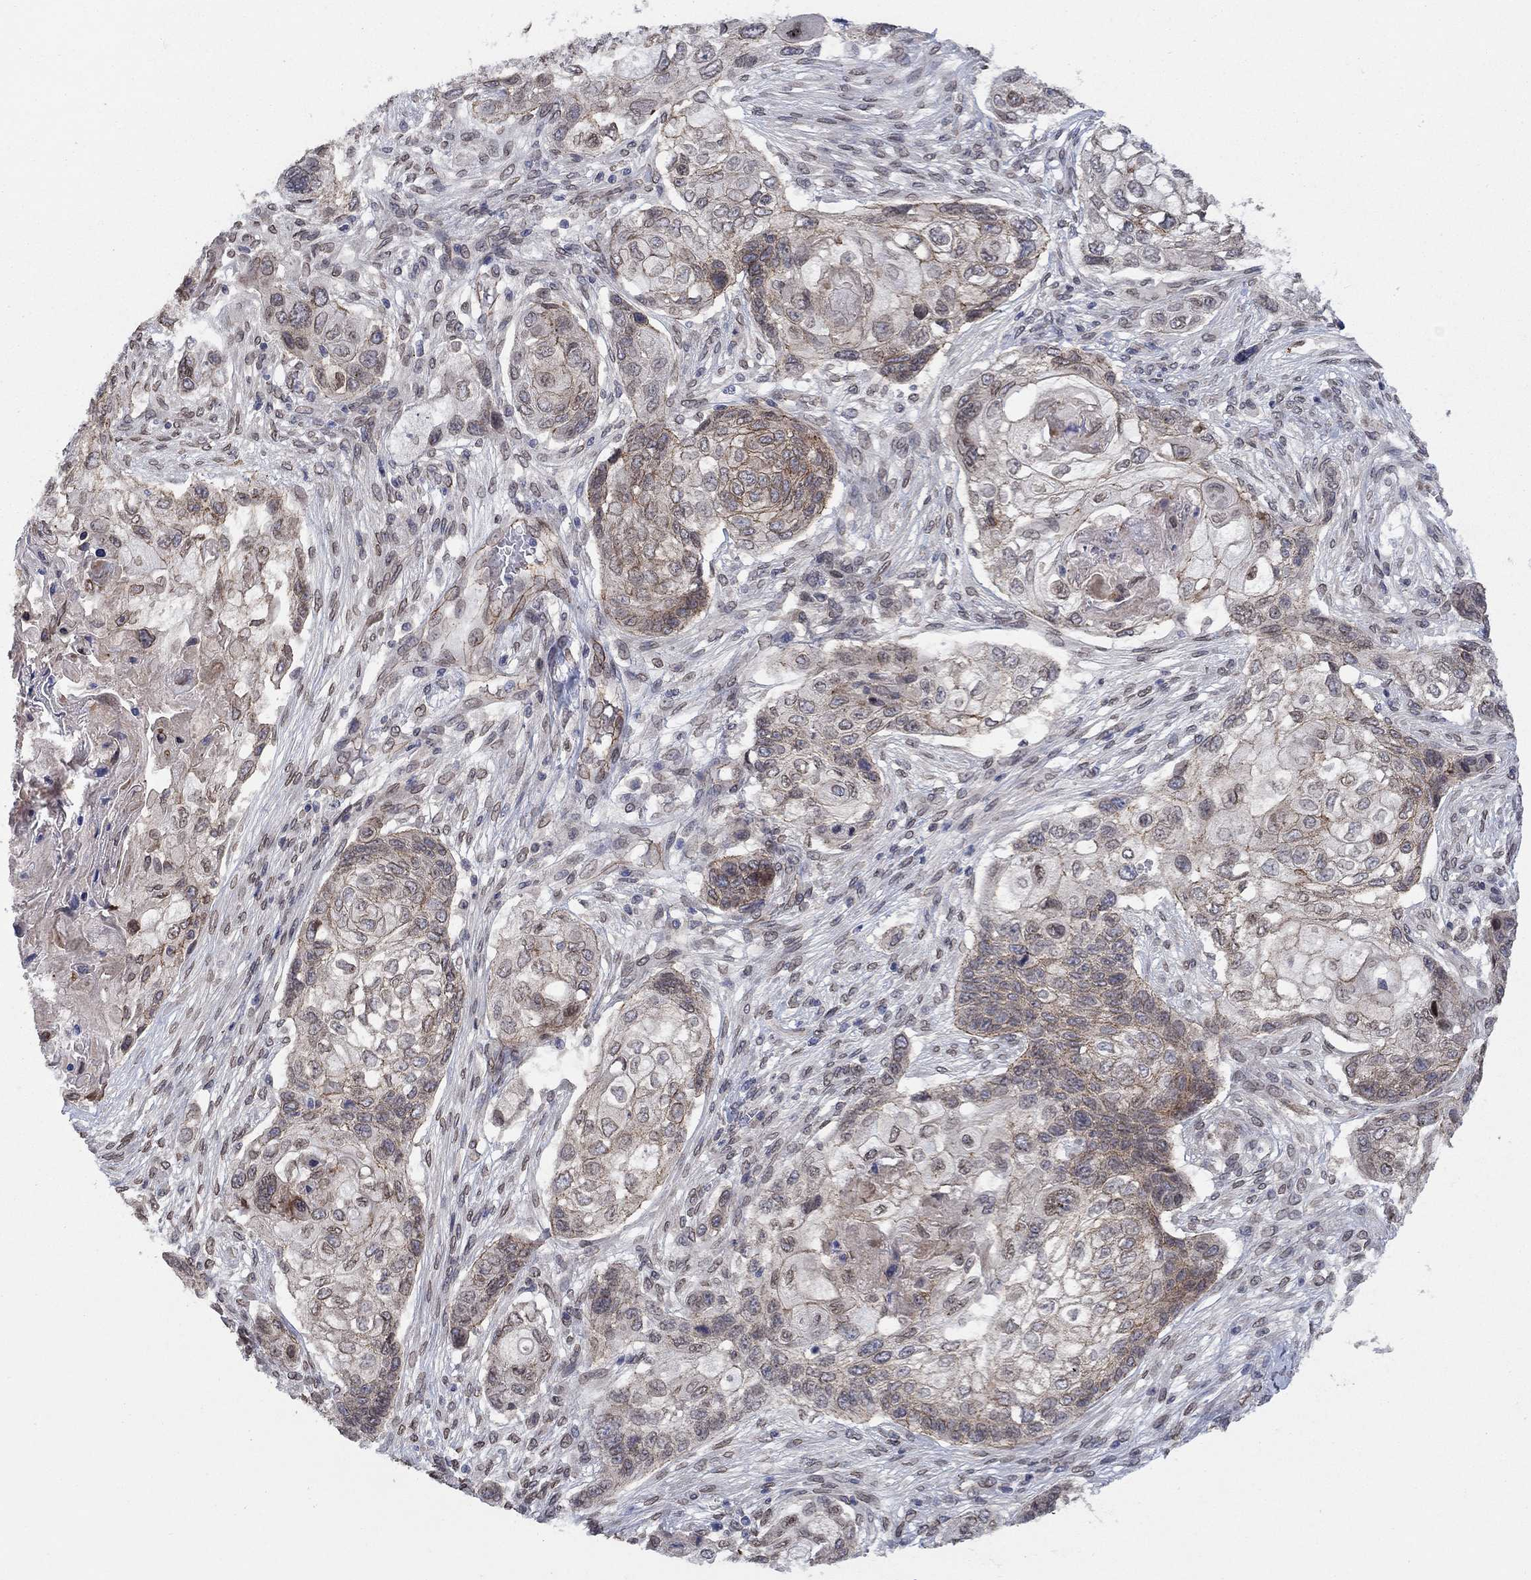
{"staining": {"intensity": "moderate", "quantity": "<25%", "location": "cytoplasmic/membranous"}, "tissue": "lung cancer", "cell_type": "Tumor cells", "image_type": "cancer", "snomed": [{"axis": "morphology", "description": "Normal tissue, NOS"}, {"axis": "morphology", "description": "Squamous cell carcinoma, NOS"}, {"axis": "topography", "description": "Bronchus"}, {"axis": "topography", "description": "Lung"}], "caption": "Lung cancer (squamous cell carcinoma) was stained to show a protein in brown. There is low levels of moderate cytoplasmic/membranous positivity in about <25% of tumor cells.", "gene": "EMC9", "patient": {"sex": "male", "age": 69}}